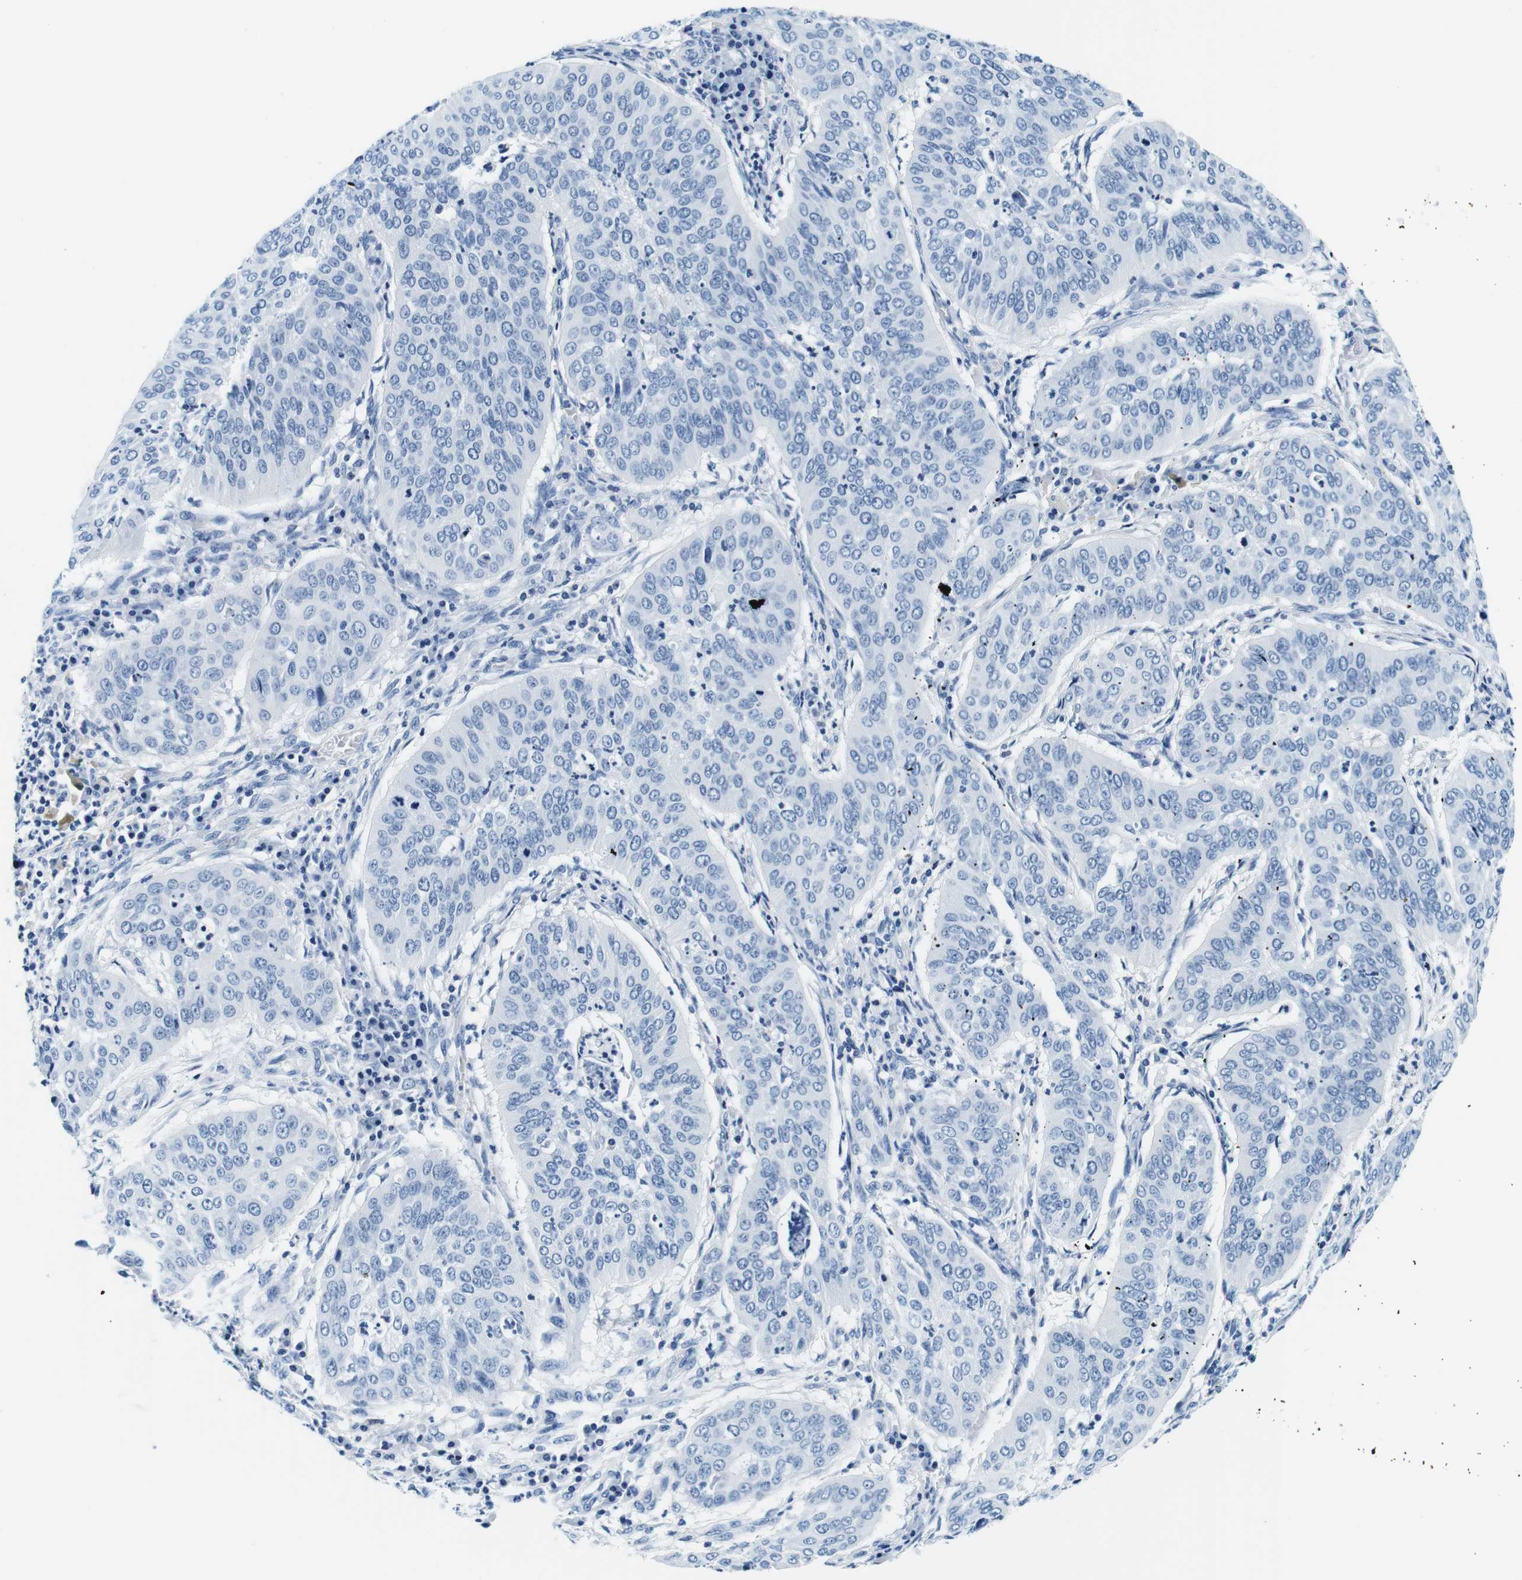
{"staining": {"intensity": "negative", "quantity": "none", "location": "none"}, "tissue": "cervical cancer", "cell_type": "Tumor cells", "image_type": "cancer", "snomed": [{"axis": "morphology", "description": "Normal tissue, NOS"}, {"axis": "morphology", "description": "Squamous cell carcinoma, NOS"}, {"axis": "topography", "description": "Cervix"}], "caption": "DAB (3,3'-diaminobenzidine) immunohistochemical staining of human squamous cell carcinoma (cervical) exhibits no significant staining in tumor cells. (Stains: DAB (3,3'-diaminobenzidine) immunohistochemistry with hematoxylin counter stain, Microscopy: brightfield microscopy at high magnification).", "gene": "ELANE", "patient": {"sex": "female", "age": 39}}